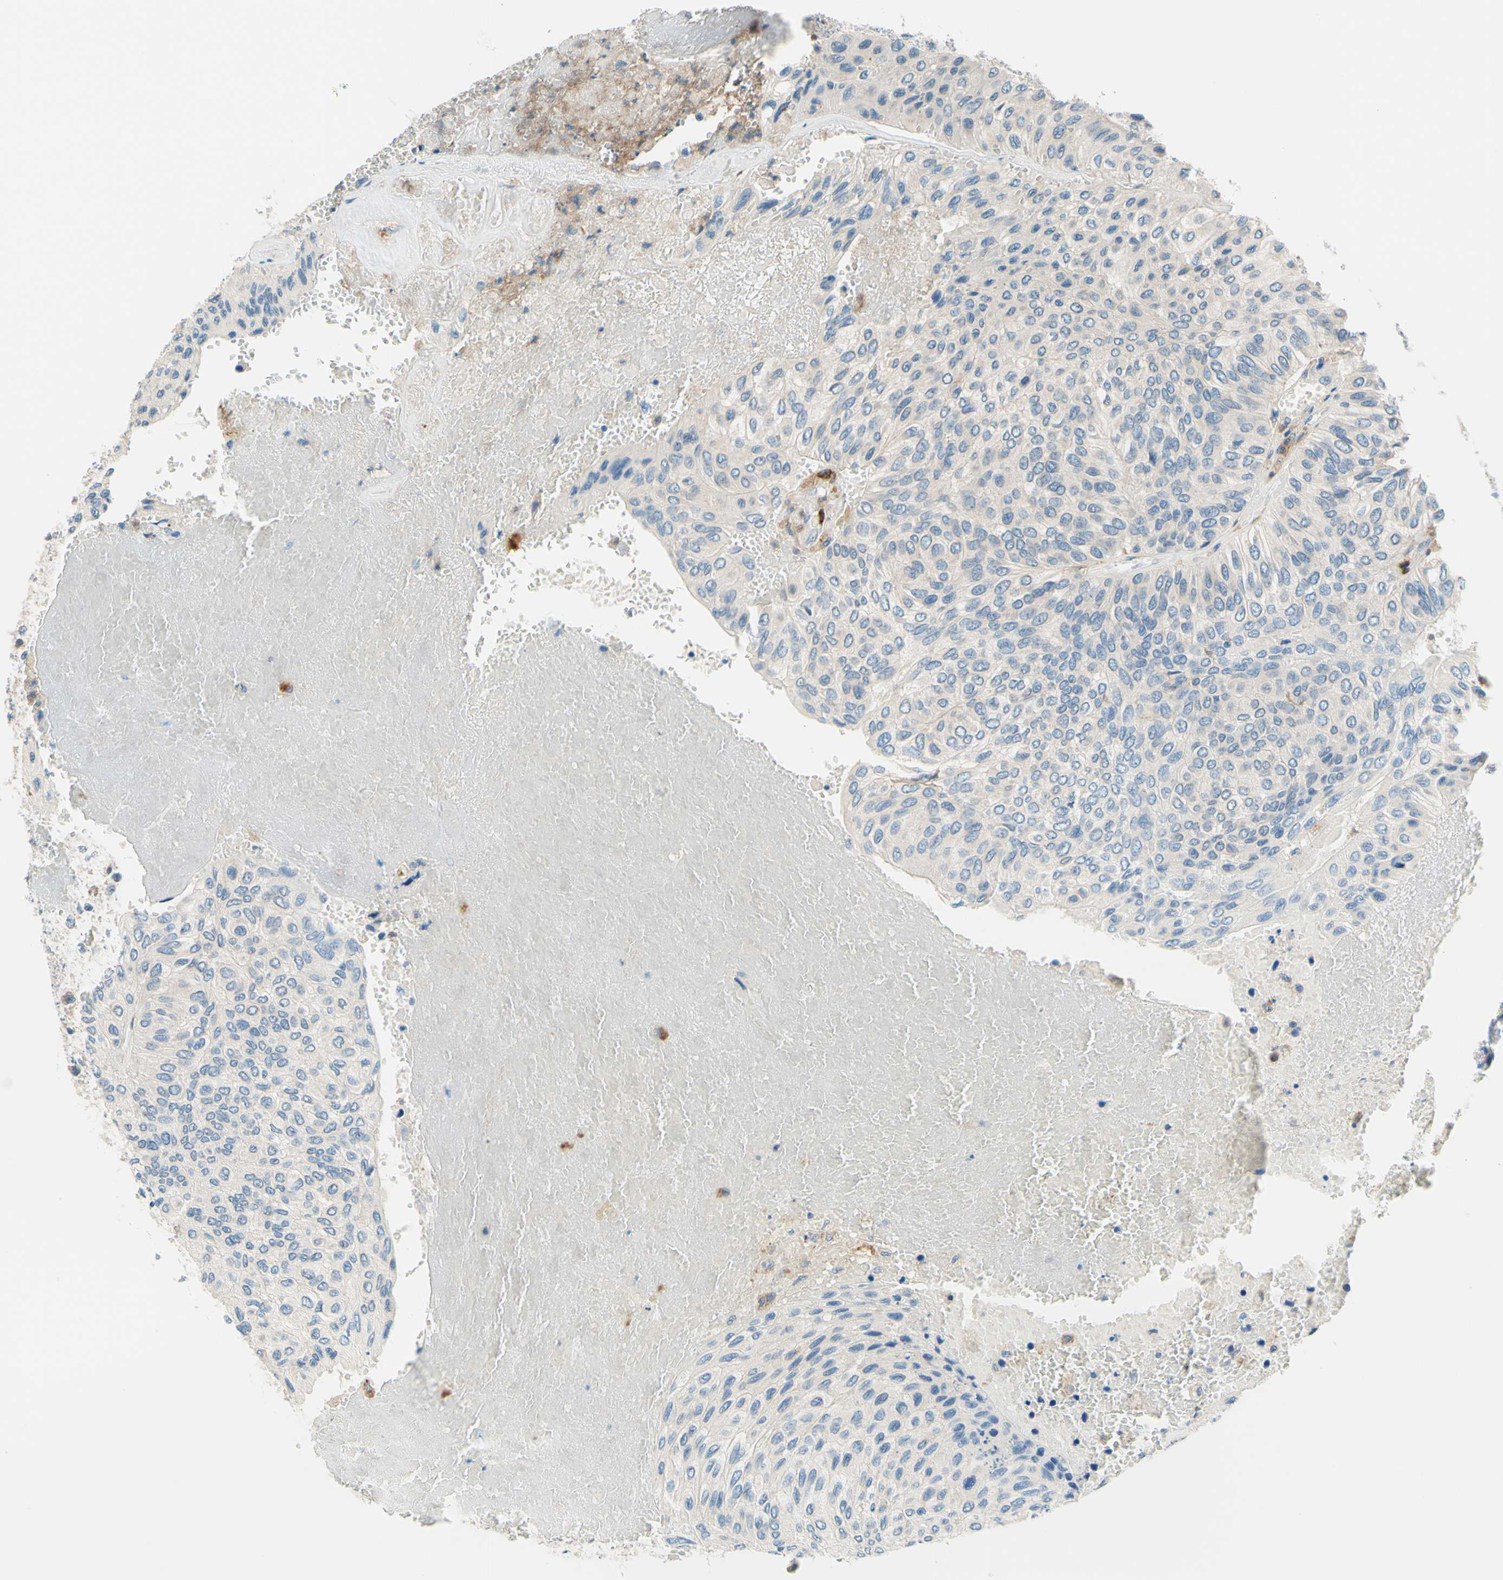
{"staining": {"intensity": "negative", "quantity": "none", "location": "none"}, "tissue": "urothelial cancer", "cell_type": "Tumor cells", "image_type": "cancer", "snomed": [{"axis": "morphology", "description": "Urothelial carcinoma, High grade"}, {"axis": "topography", "description": "Urinary bladder"}], "caption": "Immunohistochemical staining of human urothelial cancer exhibits no significant expression in tumor cells. (DAB IHC with hematoxylin counter stain).", "gene": "SIGLEC9", "patient": {"sex": "male", "age": 66}}